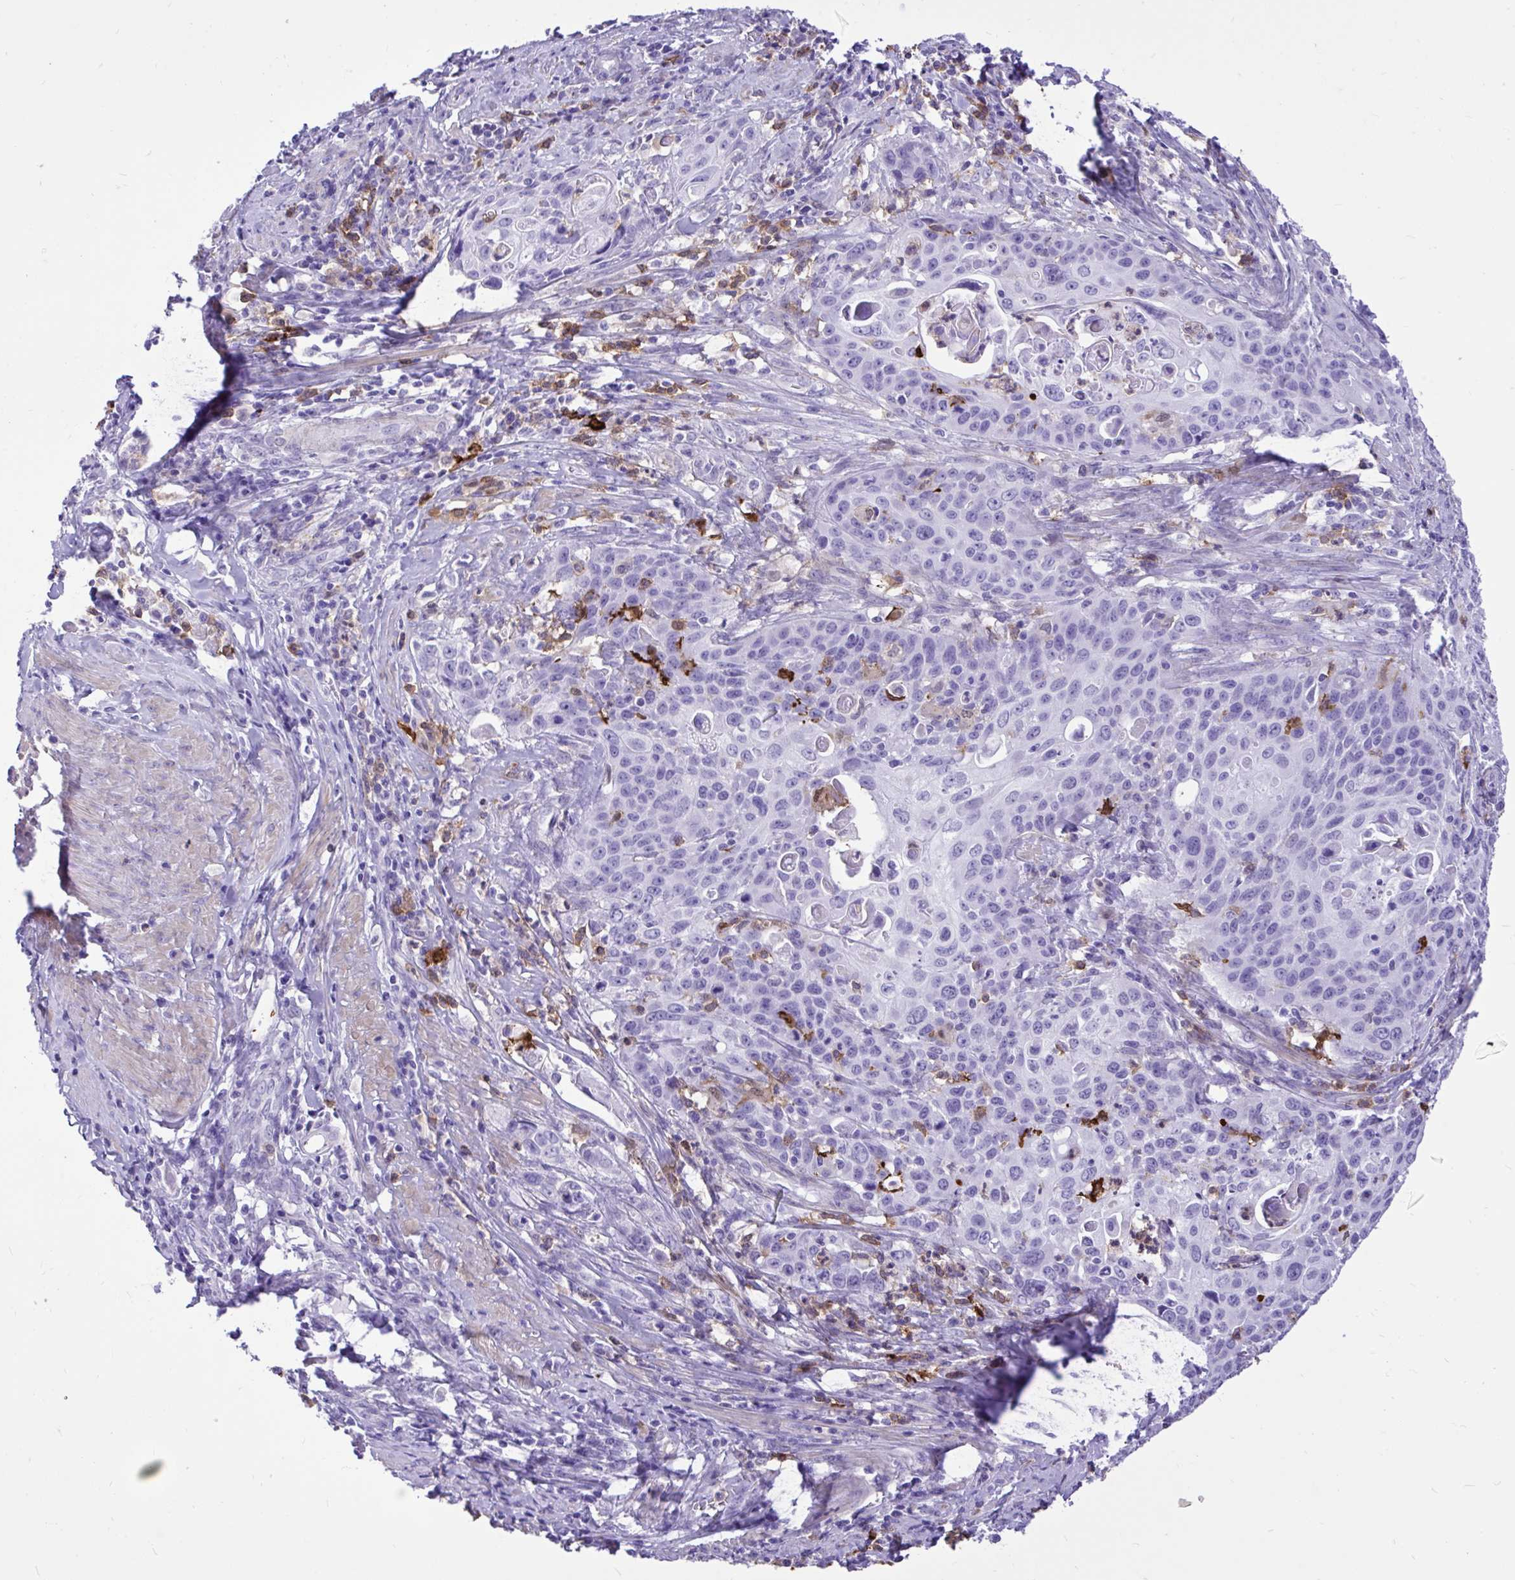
{"staining": {"intensity": "negative", "quantity": "none", "location": "none"}, "tissue": "cervical cancer", "cell_type": "Tumor cells", "image_type": "cancer", "snomed": [{"axis": "morphology", "description": "Squamous cell carcinoma, NOS"}, {"axis": "topography", "description": "Cervix"}], "caption": "IHC of human cervical cancer (squamous cell carcinoma) shows no staining in tumor cells. (DAB immunohistochemistry (IHC) with hematoxylin counter stain).", "gene": "TLR7", "patient": {"sex": "female", "age": 65}}